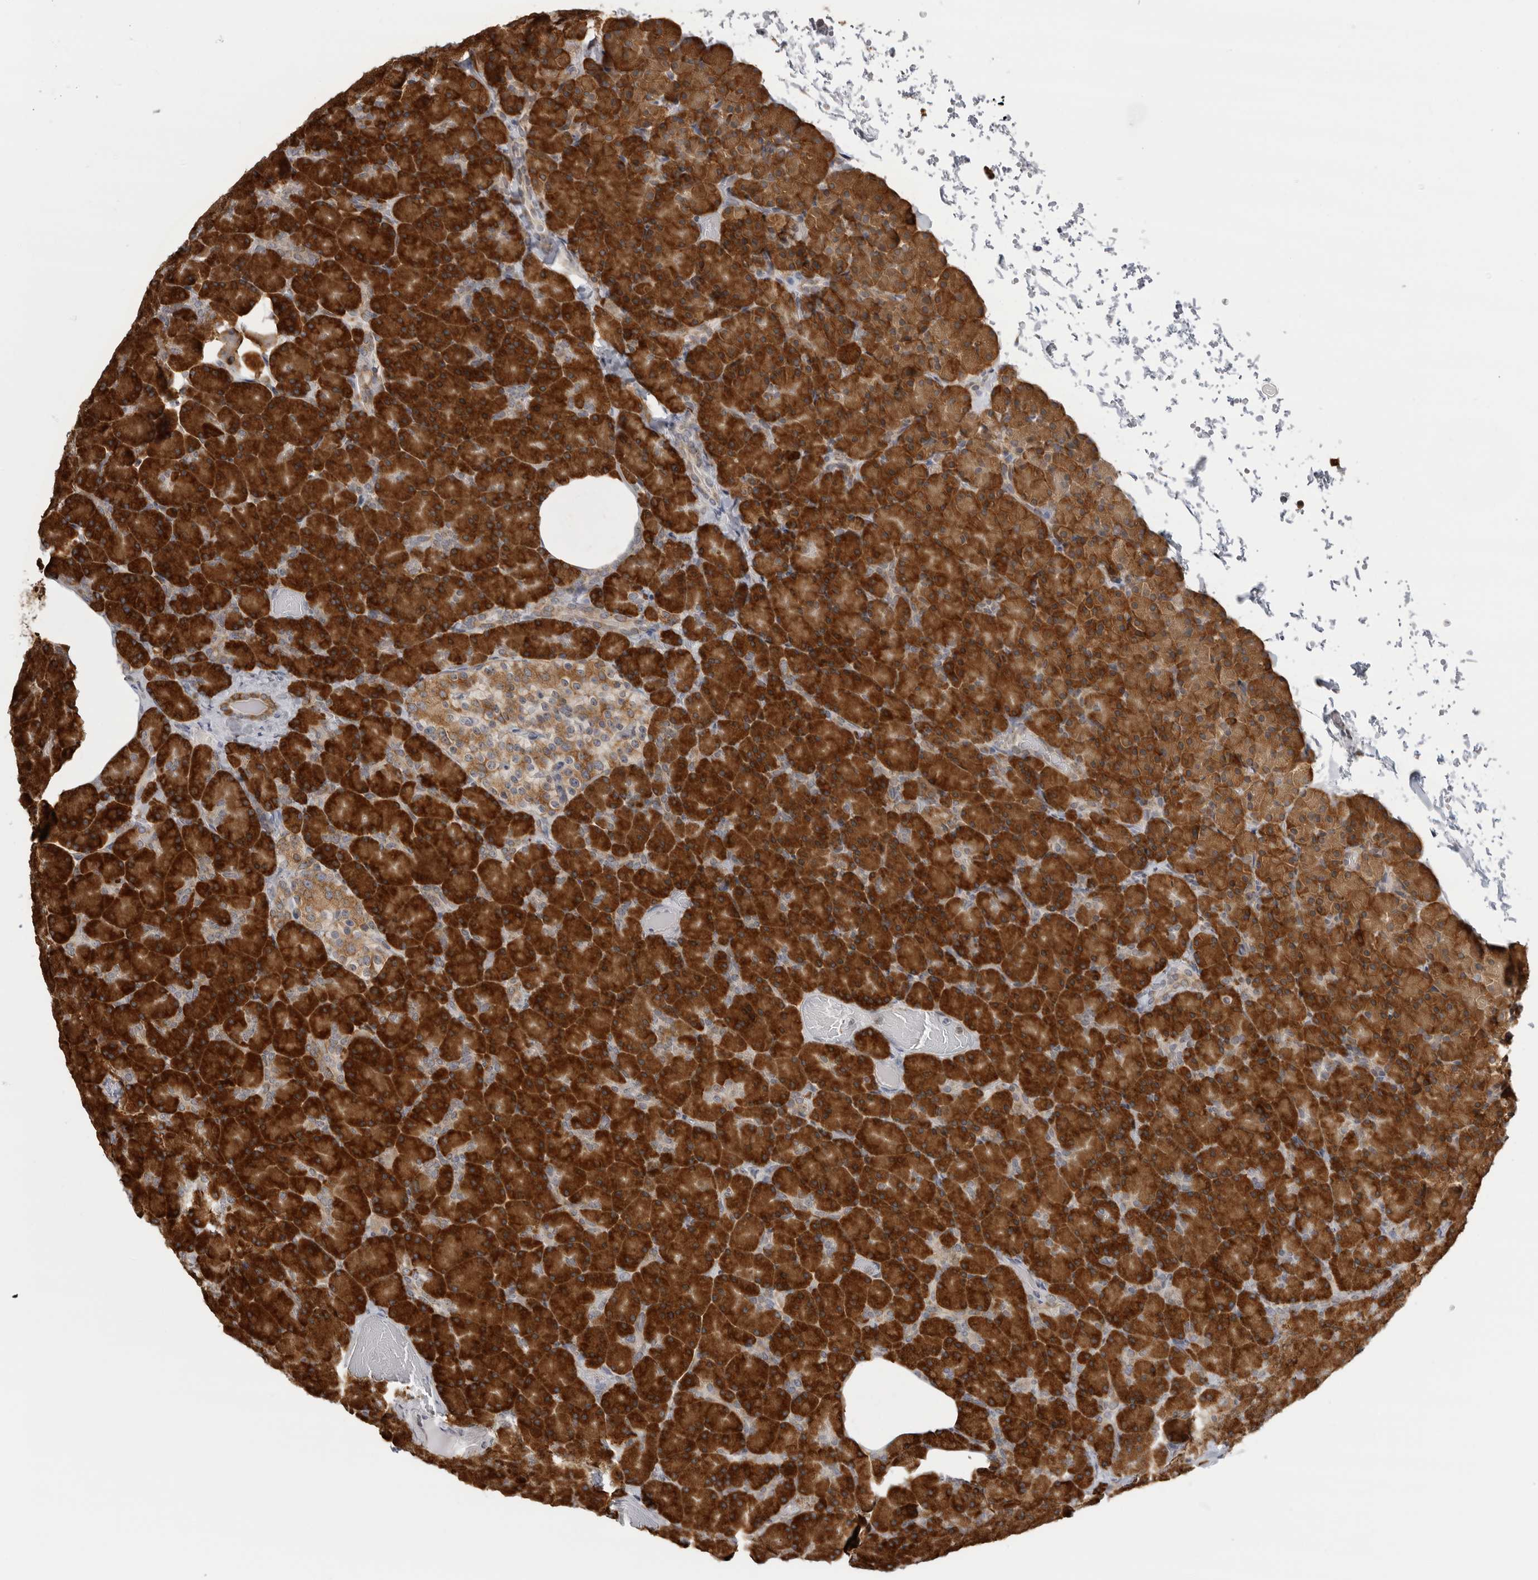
{"staining": {"intensity": "strong", "quantity": ">75%", "location": "cytoplasmic/membranous"}, "tissue": "pancreas", "cell_type": "Exocrine glandular cells", "image_type": "normal", "snomed": [{"axis": "morphology", "description": "Normal tissue, NOS"}, {"axis": "topography", "description": "Pancreas"}], "caption": "Approximately >75% of exocrine glandular cells in benign human pancreas reveal strong cytoplasmic/membranous protein positivity as visualized by brown immunohistochemical staining.", "gene": "ALPK2", "patient": {"sex": "female", "age": 43}}